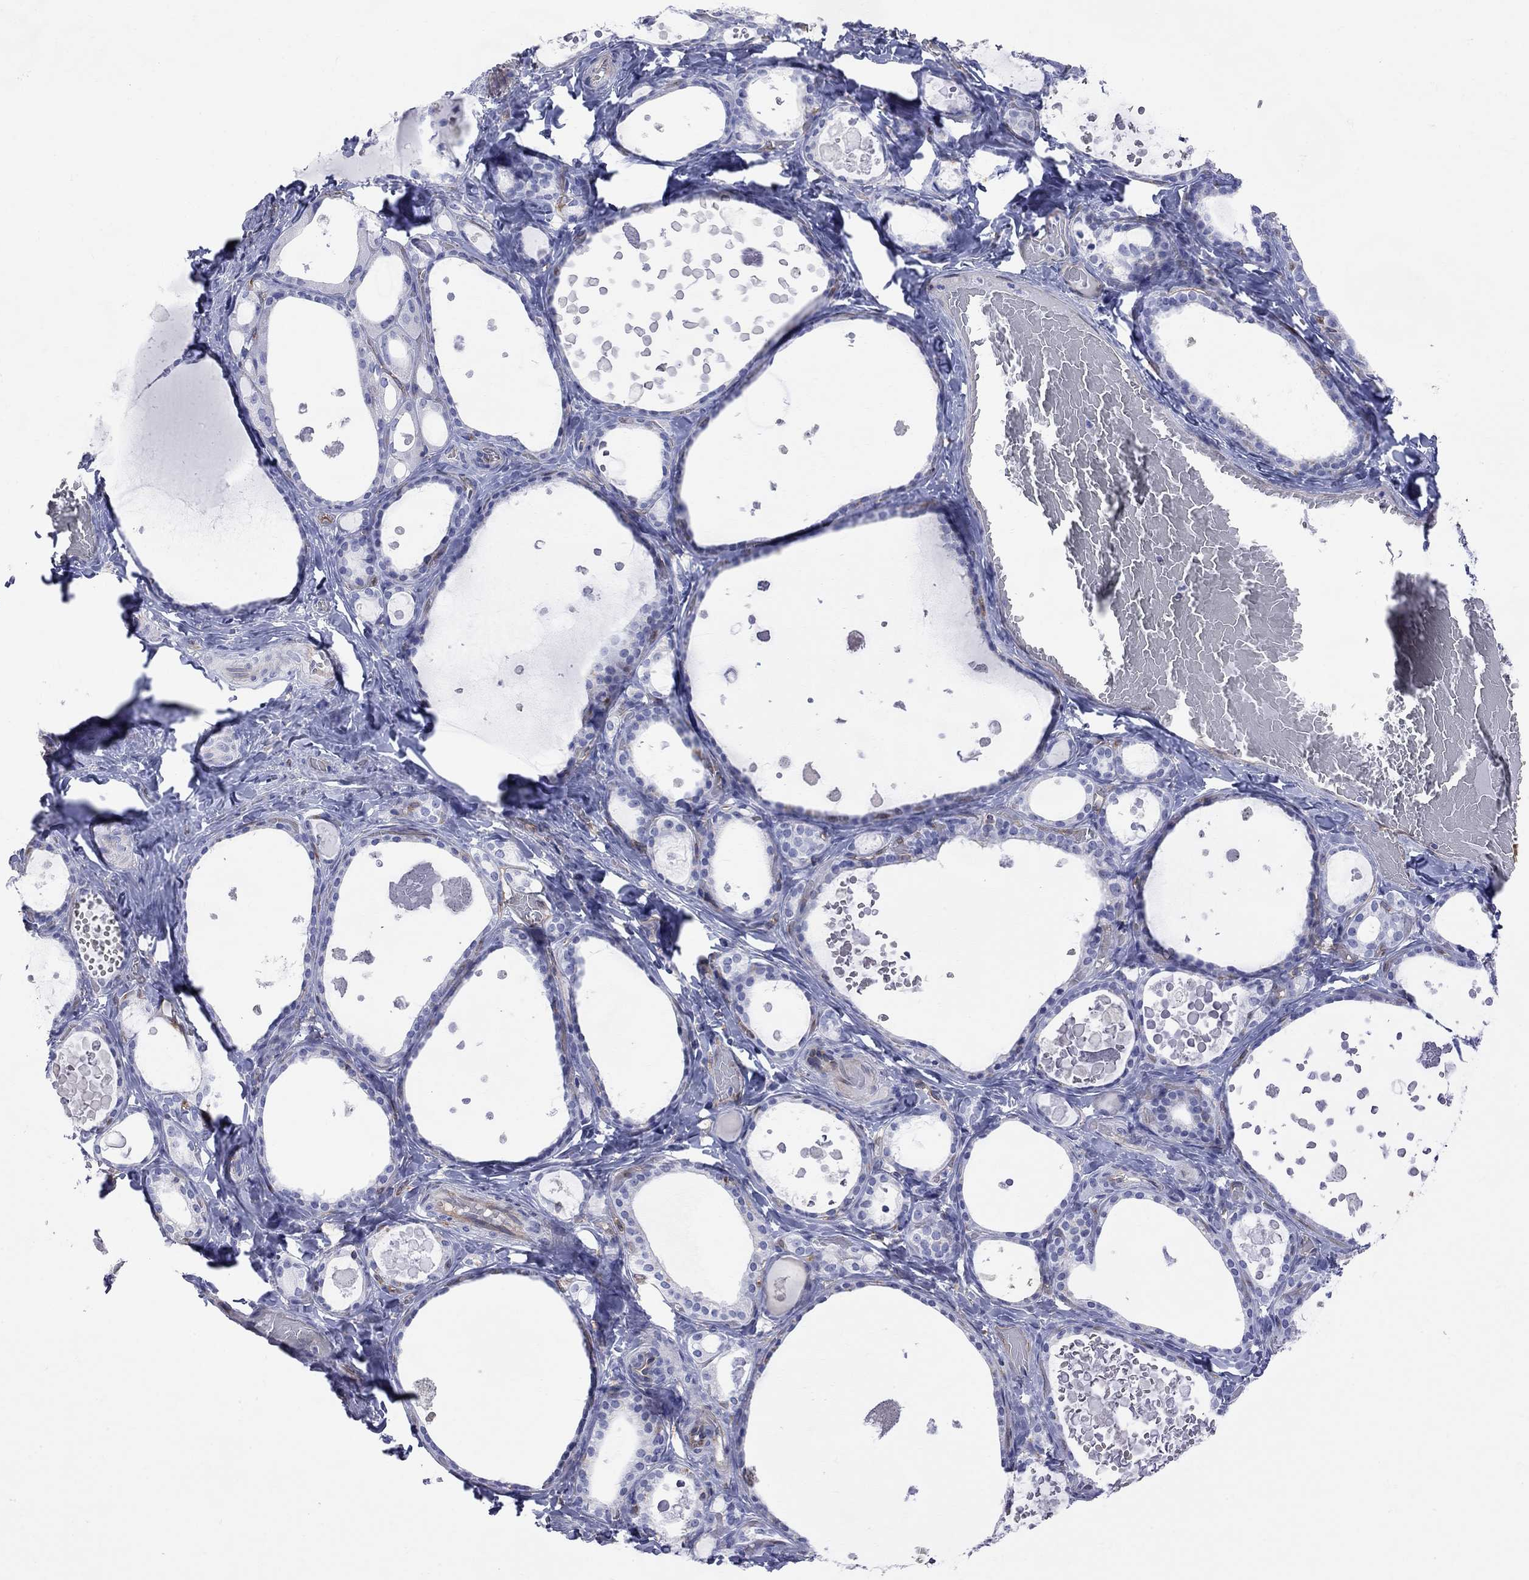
{"staining": {"intensity": "negative", "quantity": "none", "location": "none"}, "tissue": "thyroid gland", "cell_type": "Glandular cells", "image_type": "normal", "snomed": [{"axis": "morphology", "description": "Normal tissue, NOS"}, {"axis": "topography", "description": "Thyroid gland"}], "caption": "DAB (3,3'-diaminobenzidine) immunohistochemical staining of unremarkable thyroid gland exhibits no significant expression in glandular cells.", "gene": "ABI3", "patient": {"sex": "female", "age": 56}}